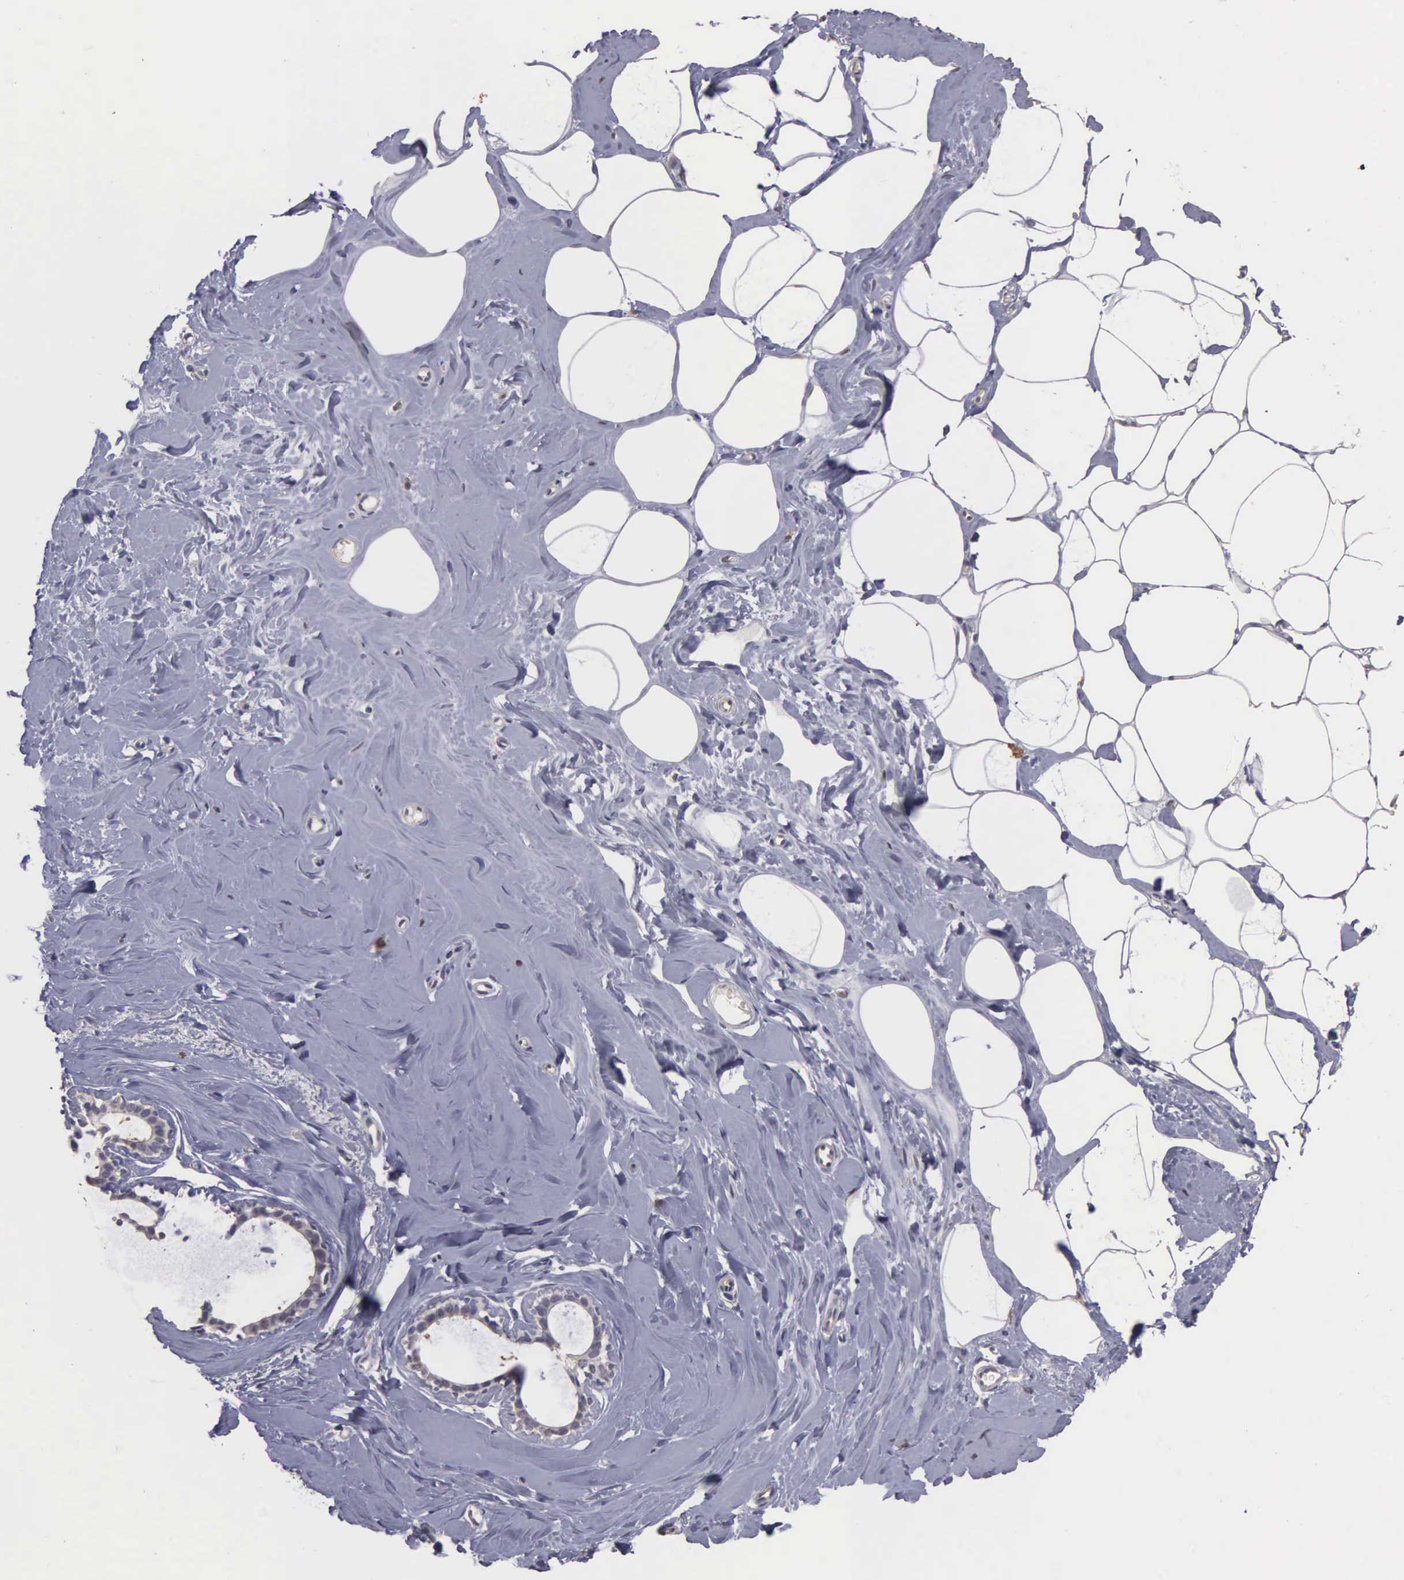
{"staining": {"intensity": "negative", "quantity": "none", "location": "none"}, "tissue": "breast", "cell_type": "Adipocytes", "image_type": "normal", "snomed": [{"axis": "morphology", "description": "Normal tissue, NOS"}, {"axis": "topography", "description": "Breast"}], "caption": "The photomicrograph shows no staining of adipocytes in unremarkable breast.", "gene": "ENO3", "patient": {"sex": "female", "age": 45}}